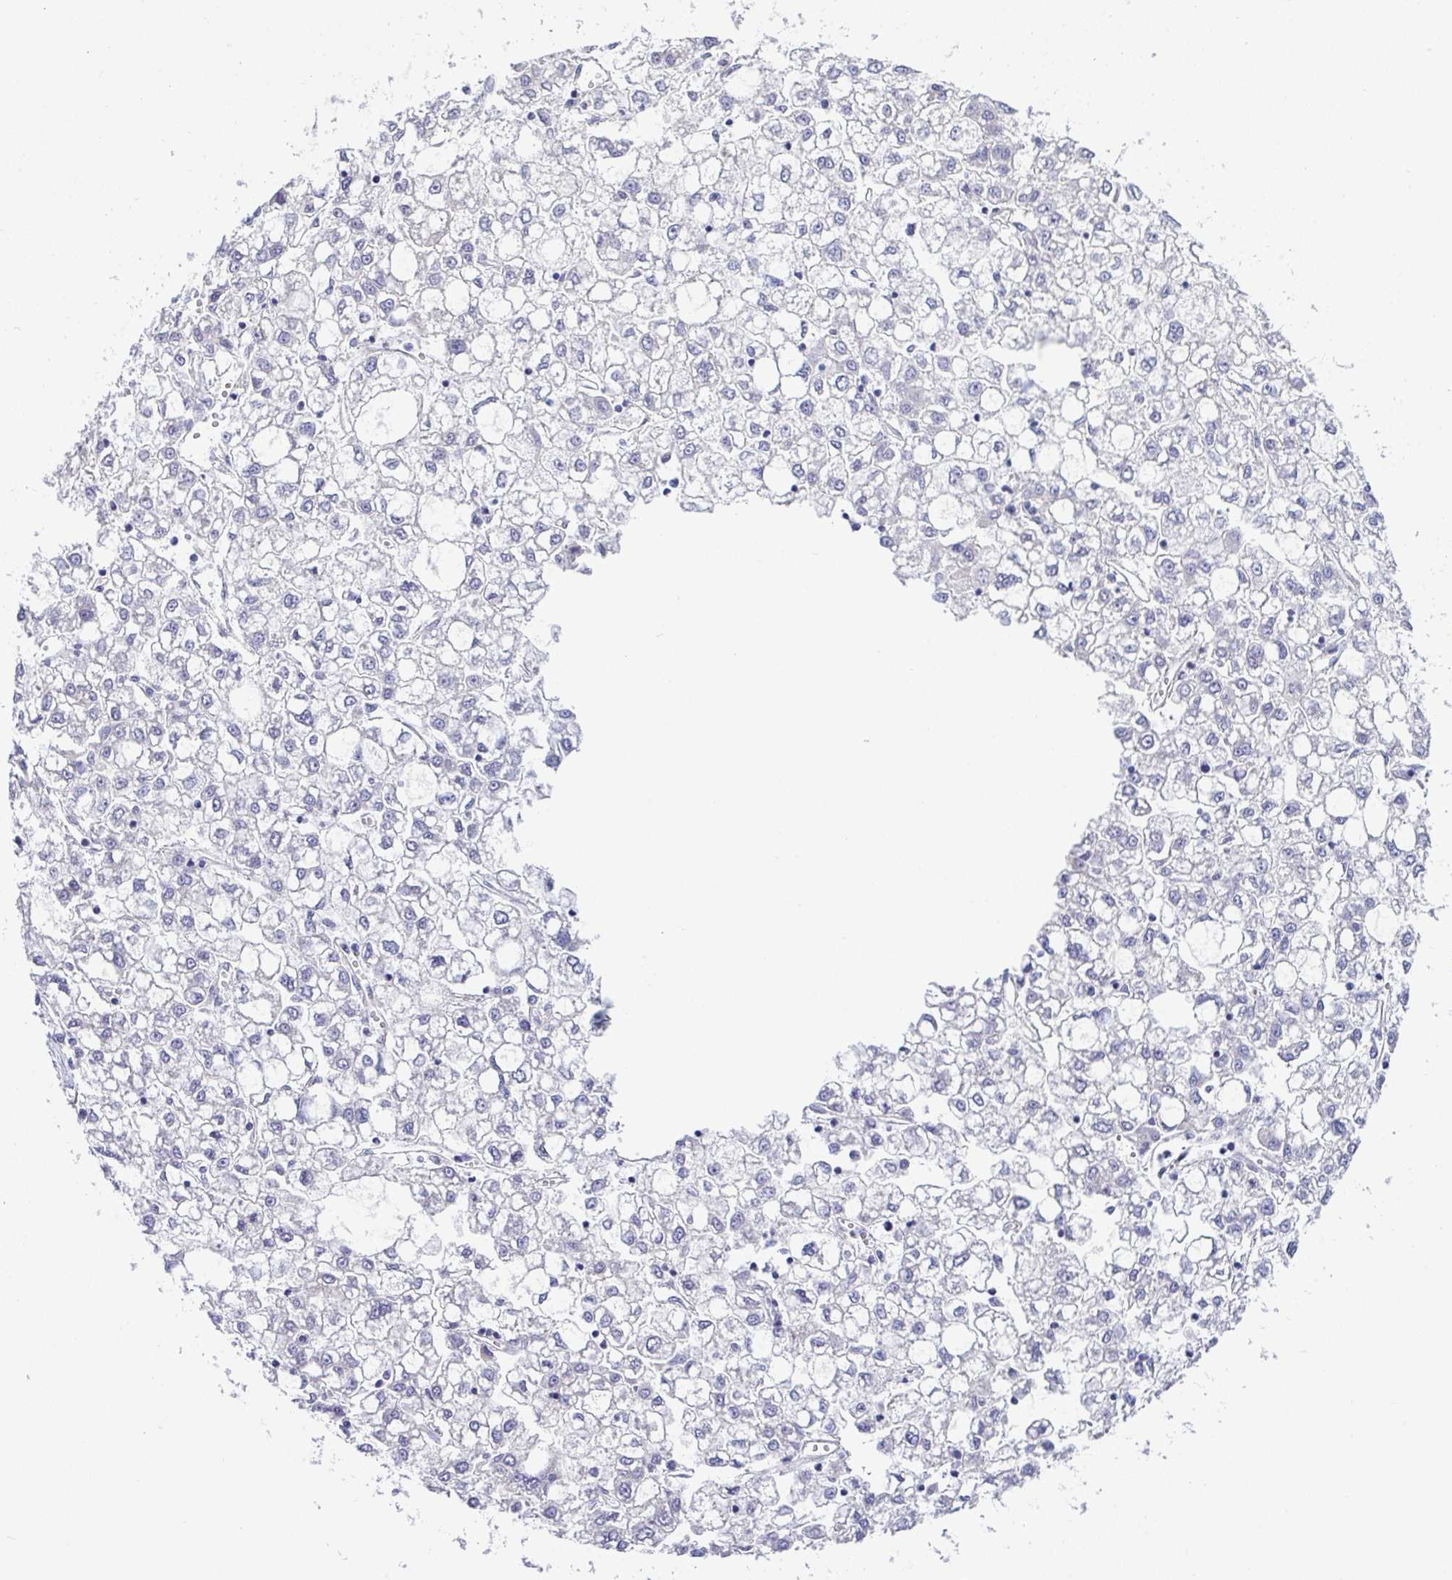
{"staining": {"intensity": "negative", "quantity": "none", "location": "none"}, "tissue": "liver cancer", "cell_type": "Tumor cells", "image_type": "cancer", "snomed": [{"axis": "morphology", "description": "Carcinoma, Hepatocellular, NOS"}, {"axis": "topography", "description": "Liver"}], "caption": "Photomicrograph shows no protein expression in tumor cells of liver cancer (hepatocellular carcinoma) tissue.", "gene": "MED11", "patient": {"sex": "male", "age": 40}}